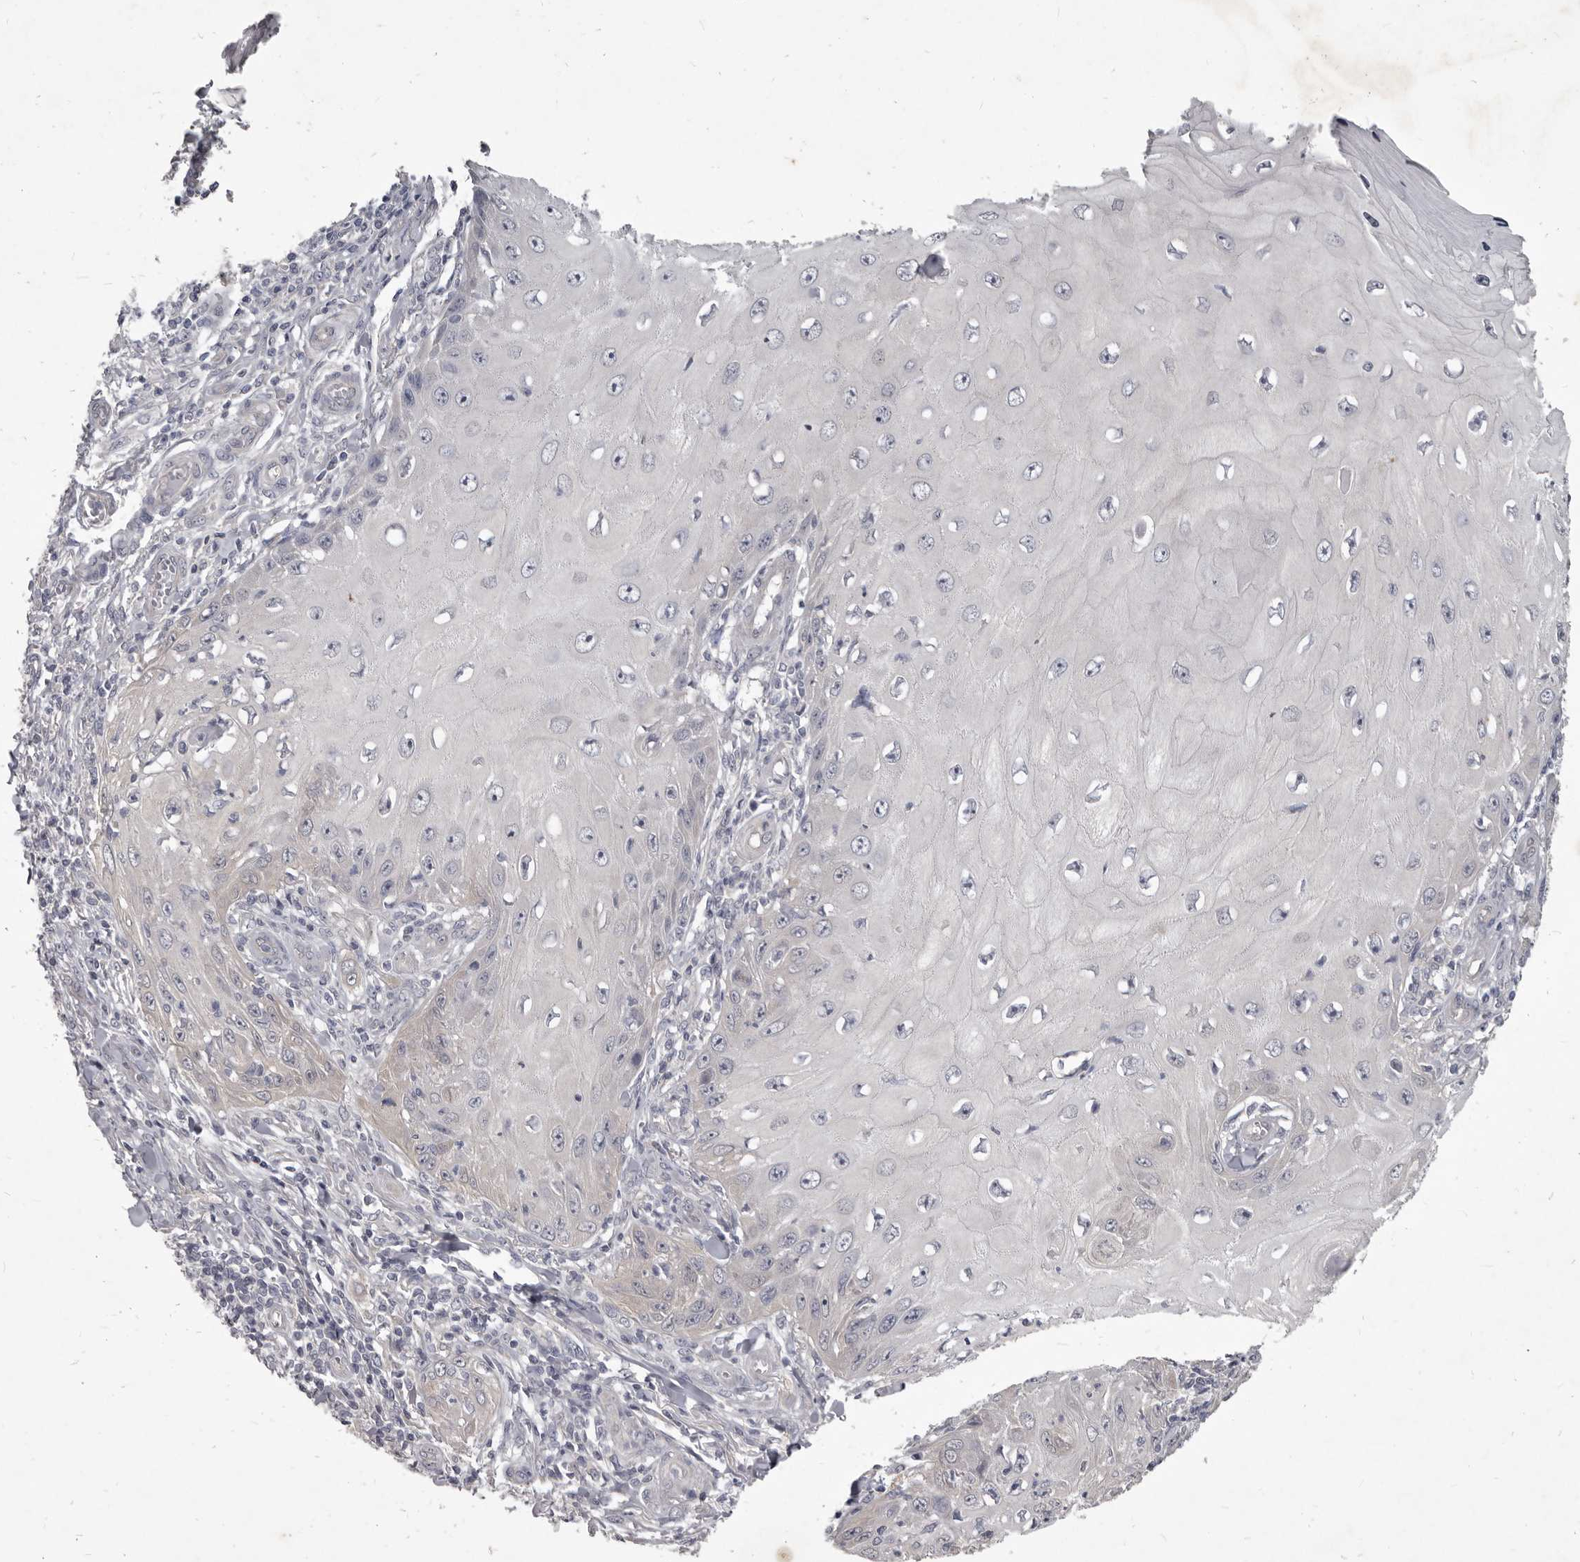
{"staining": {"intensity": "negative", "quantity": "none", "location": "none"}, "tissue": "skin cancer", "cell_type": "Tumor cells", "image_type": "cancer", "snomed": [{"axis": "morphology", "description": "Squamous cell carcinoma, NOS"}, {"axis": "topography", "description": "Skin"}], "caption": "Immunohistochemistry of squamous cell carcinoma (skin) displays no positivity in tumor cells.", "gene": "GSK3B", "patient": {"sex": "female", "age": 73}}